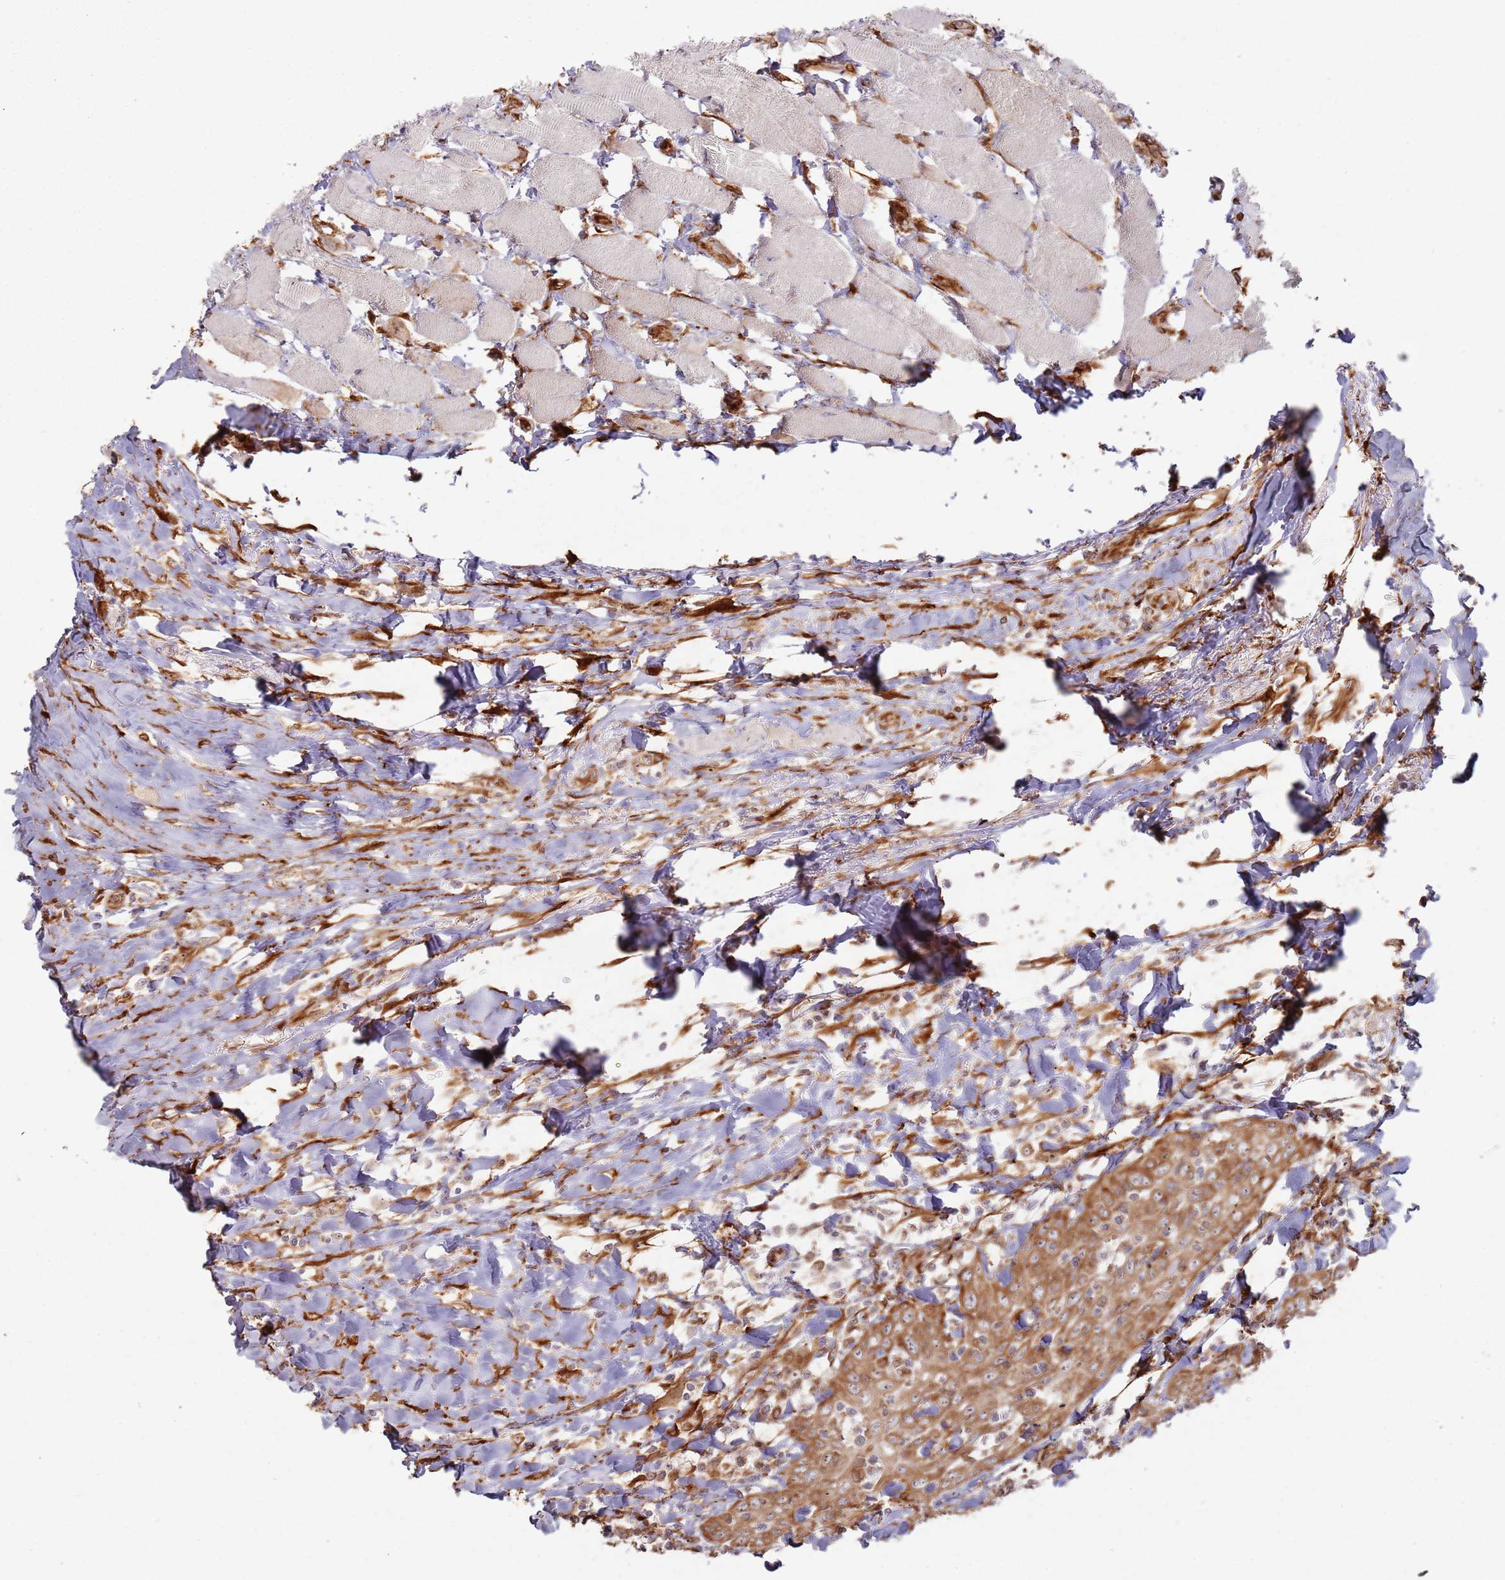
{"staining": {"intensity": "moderate", "quantity": ">75%", "location": "cytoplasmic/membranous"}, "tissue": "head and neck cancer", "cell_type": "Tumor cells", "image_type": "cancer", "snomed": [{"axis": "morphology", "description": "Normal tissue, NOS"}, {"axis": "morphology", "description": "Squamous cell carcinoma, NOS"}, {"axis": "topography", "description": "Oral tissue"}, {"axis": "topography", "description": "Head-Neck"}], "caption": "This photomicrograph shows head and neck squamous cell carcinoma stained with immunohistochemistry to label a protein in brown. The cytoplasmic/membranous of tumor cells show moderate positivity for the protein. Nuclei are counter-stained blue.", "gene": "PHF21A", "patient": {"sex": "female", "age": 70}}